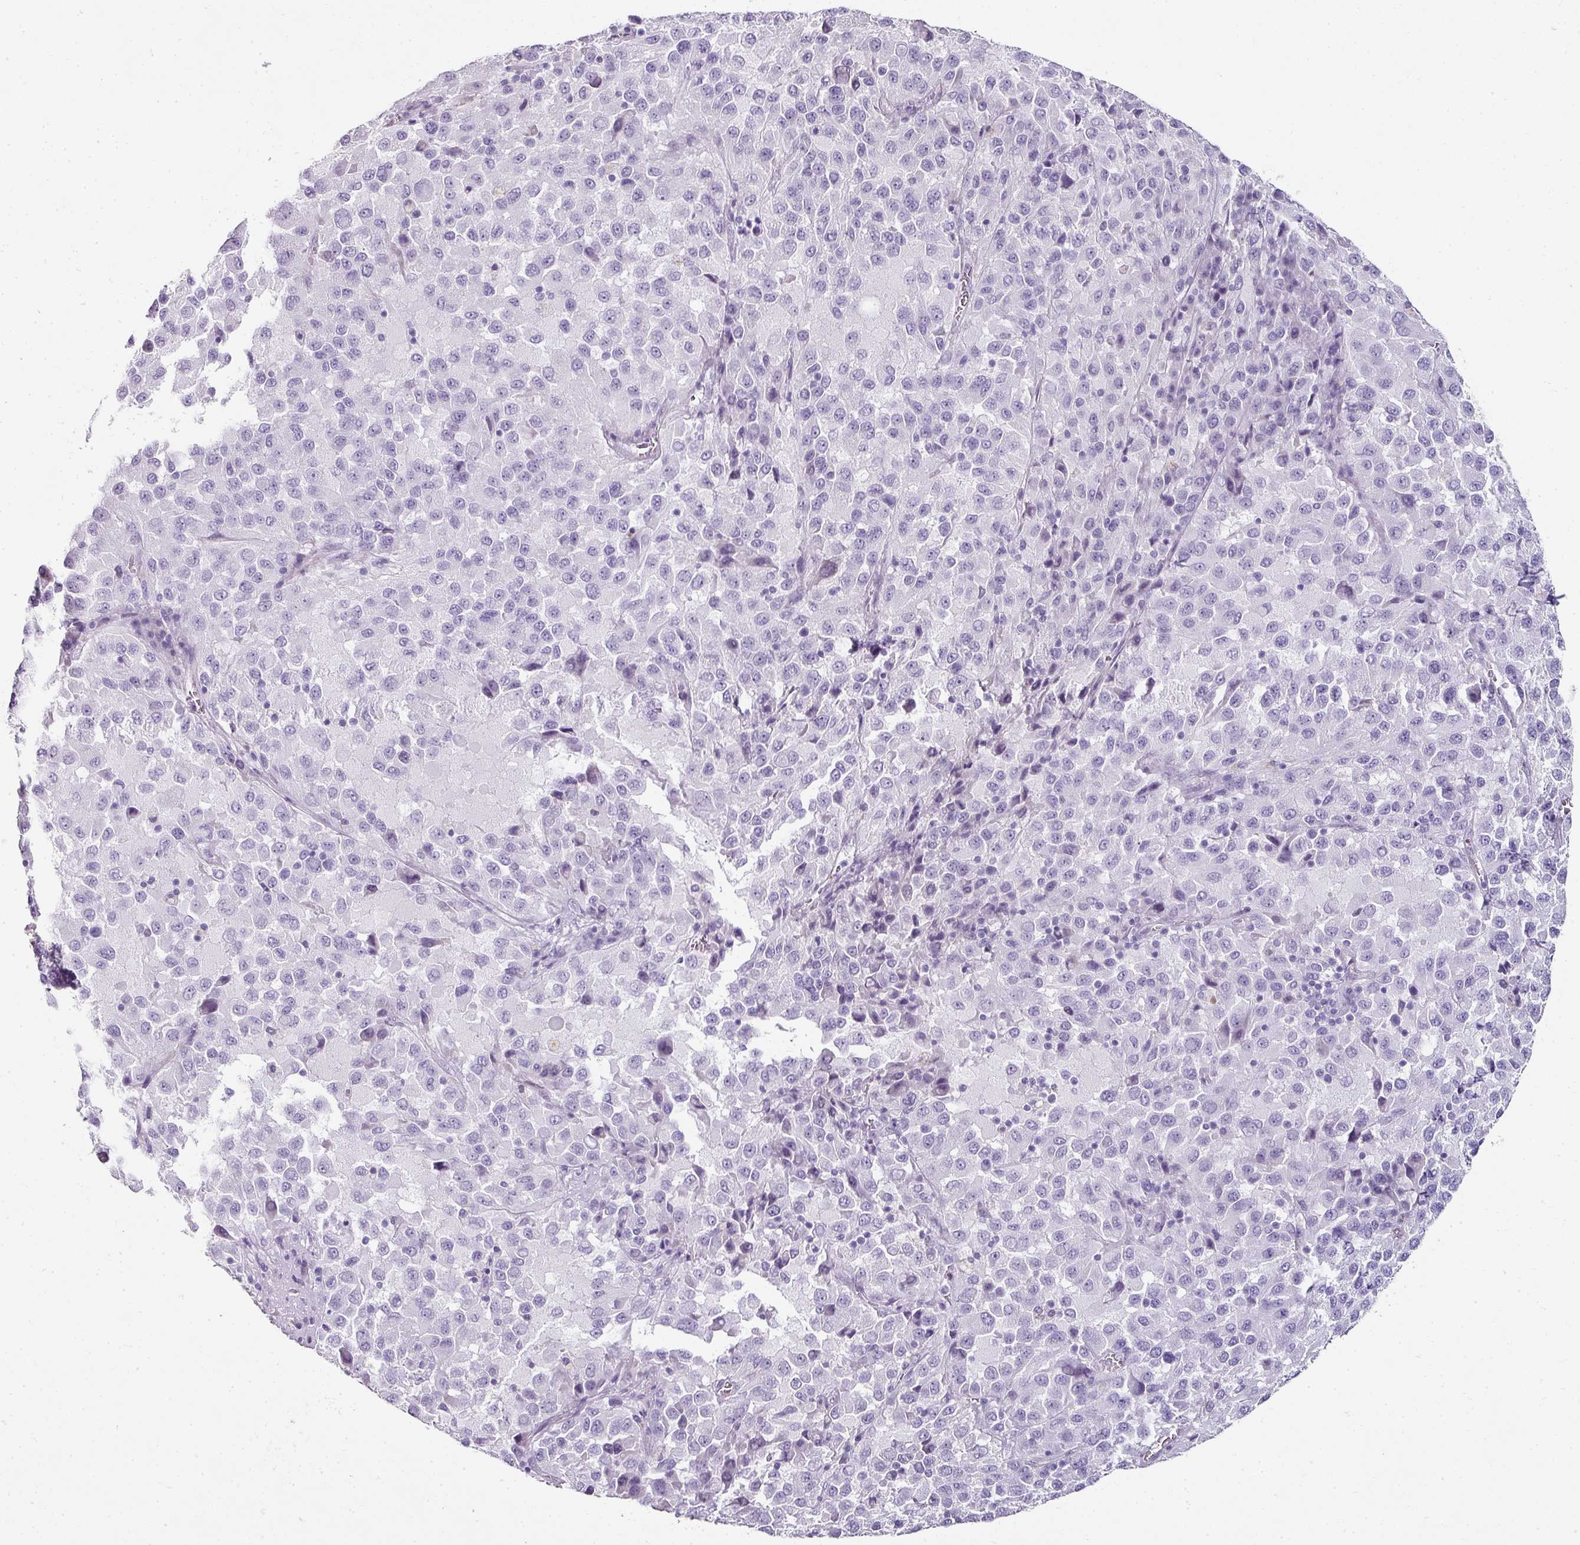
{"staining": {"intensity": "negative", "quantity": "none", "location": "none"}, "tissue": "melanoma", "cell_type": "Tumor cells", "image_type": "cancer", "snomed": [{"axis": "morphology", "description": "Malignant melanoma, Metastatic site"}, {"axis": "topography", "description": "Lung"}], "caption": "Tumor cells are negative for protein expression in human melanoma. (Brightfield microscopy of DAB immunohistochemistry at high magnification).", "gene": "TRA2A", "patient": {"sex": "male", "age": 64}}